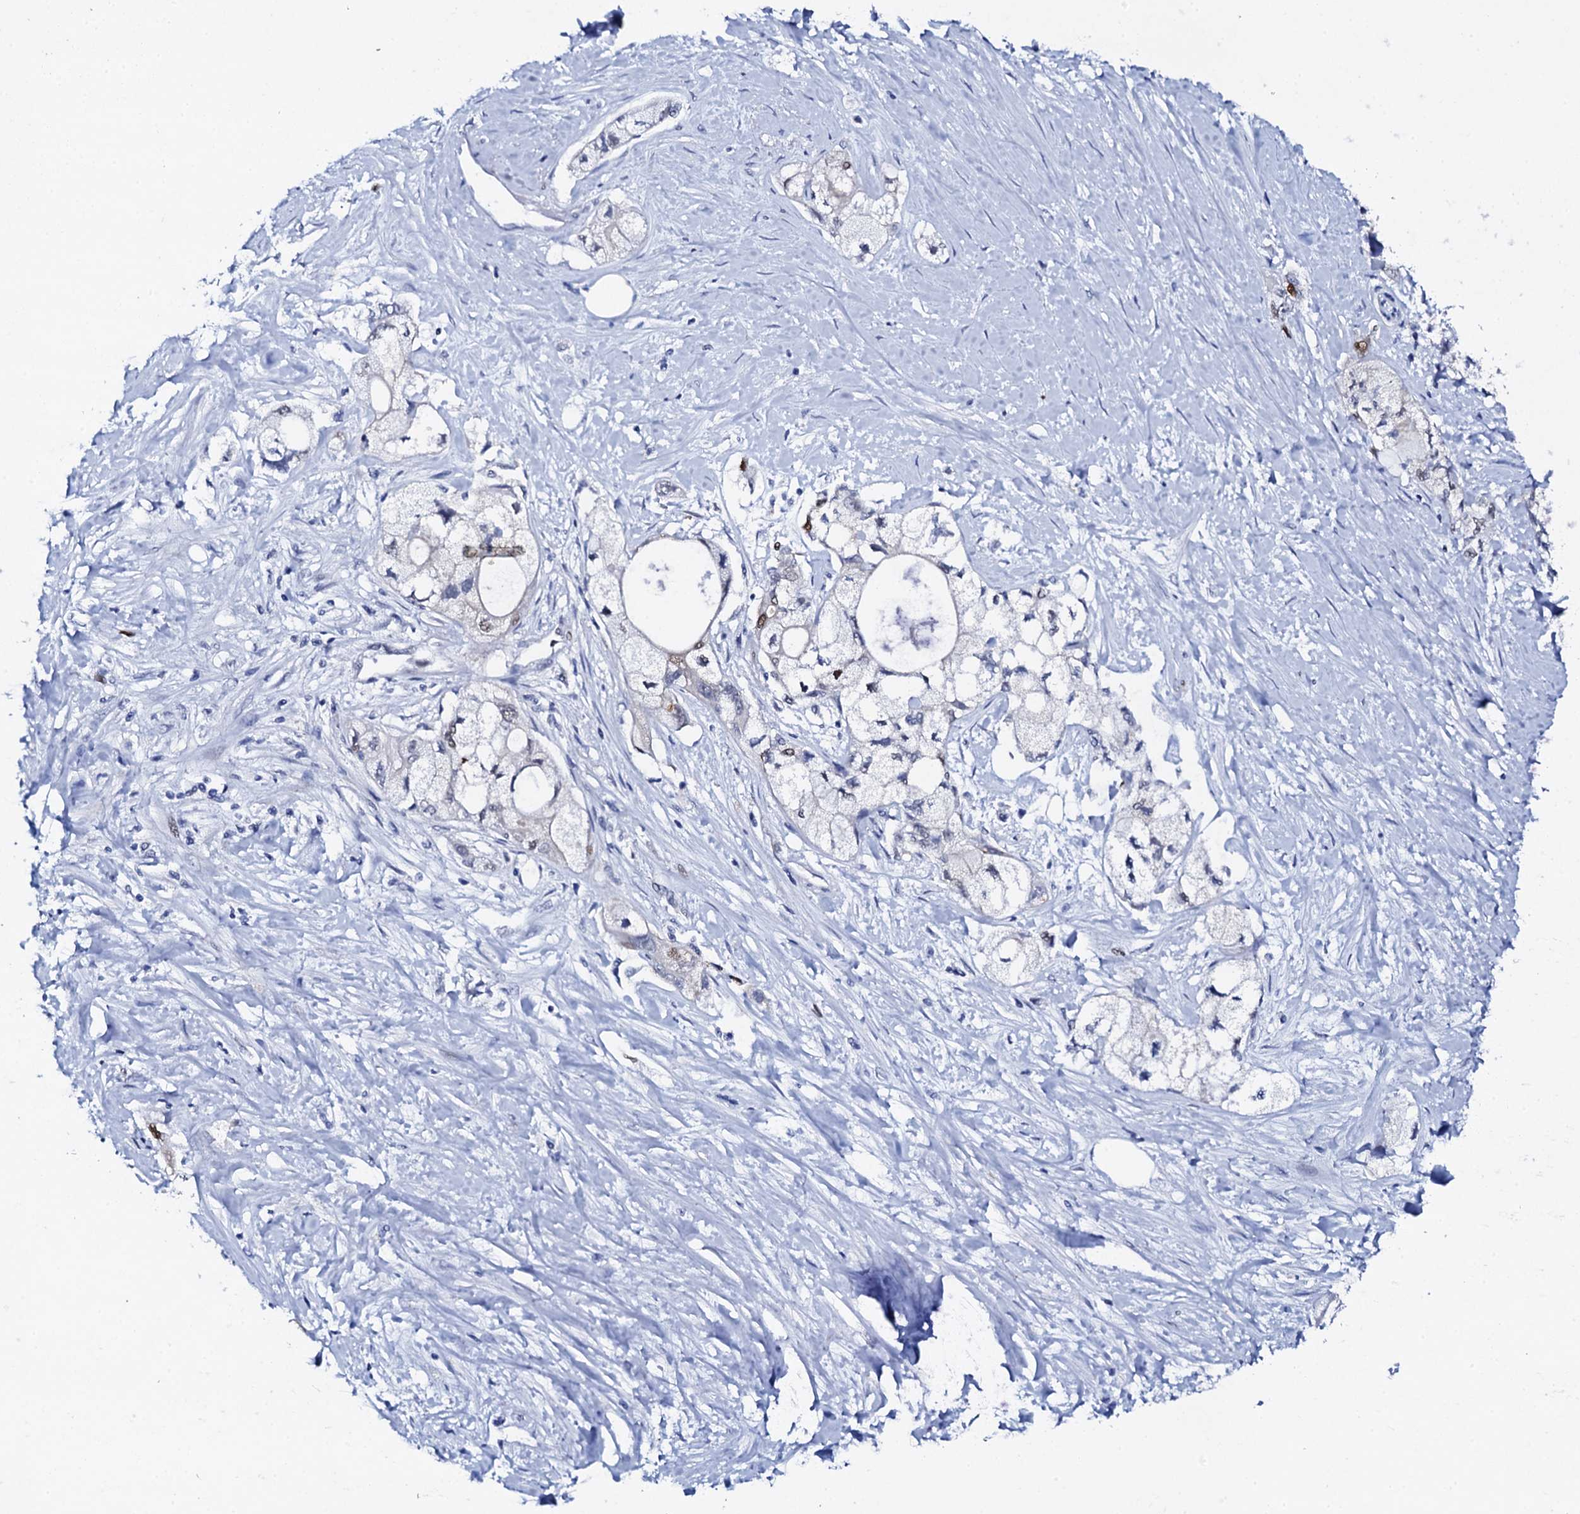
{"staining": {"intensity": "moderate", "quantity": "<25%", "location": "nuclear"}, "tissue": "pancreatic cancer", "cell_type": "Tumor cells", "image_type": "cancer", "snomed": [{"axis": "morphology", "description": "Adenocarcinoma, NOS"}, {"axis": "topography", "description": "Pancreas"}], "caption": "Immunohistochemical staining of human pancreatic cancer (adenocarcinoma) reveals moderate nuclear protein staining in about <25% of tumor cells. The staining was performed using DAB, with brown indicating positive protein expression. Nuclei are stained blue with hematoxylin.", "gene": "NUDT13", "patient": {"sex": "male", "age": 70}}